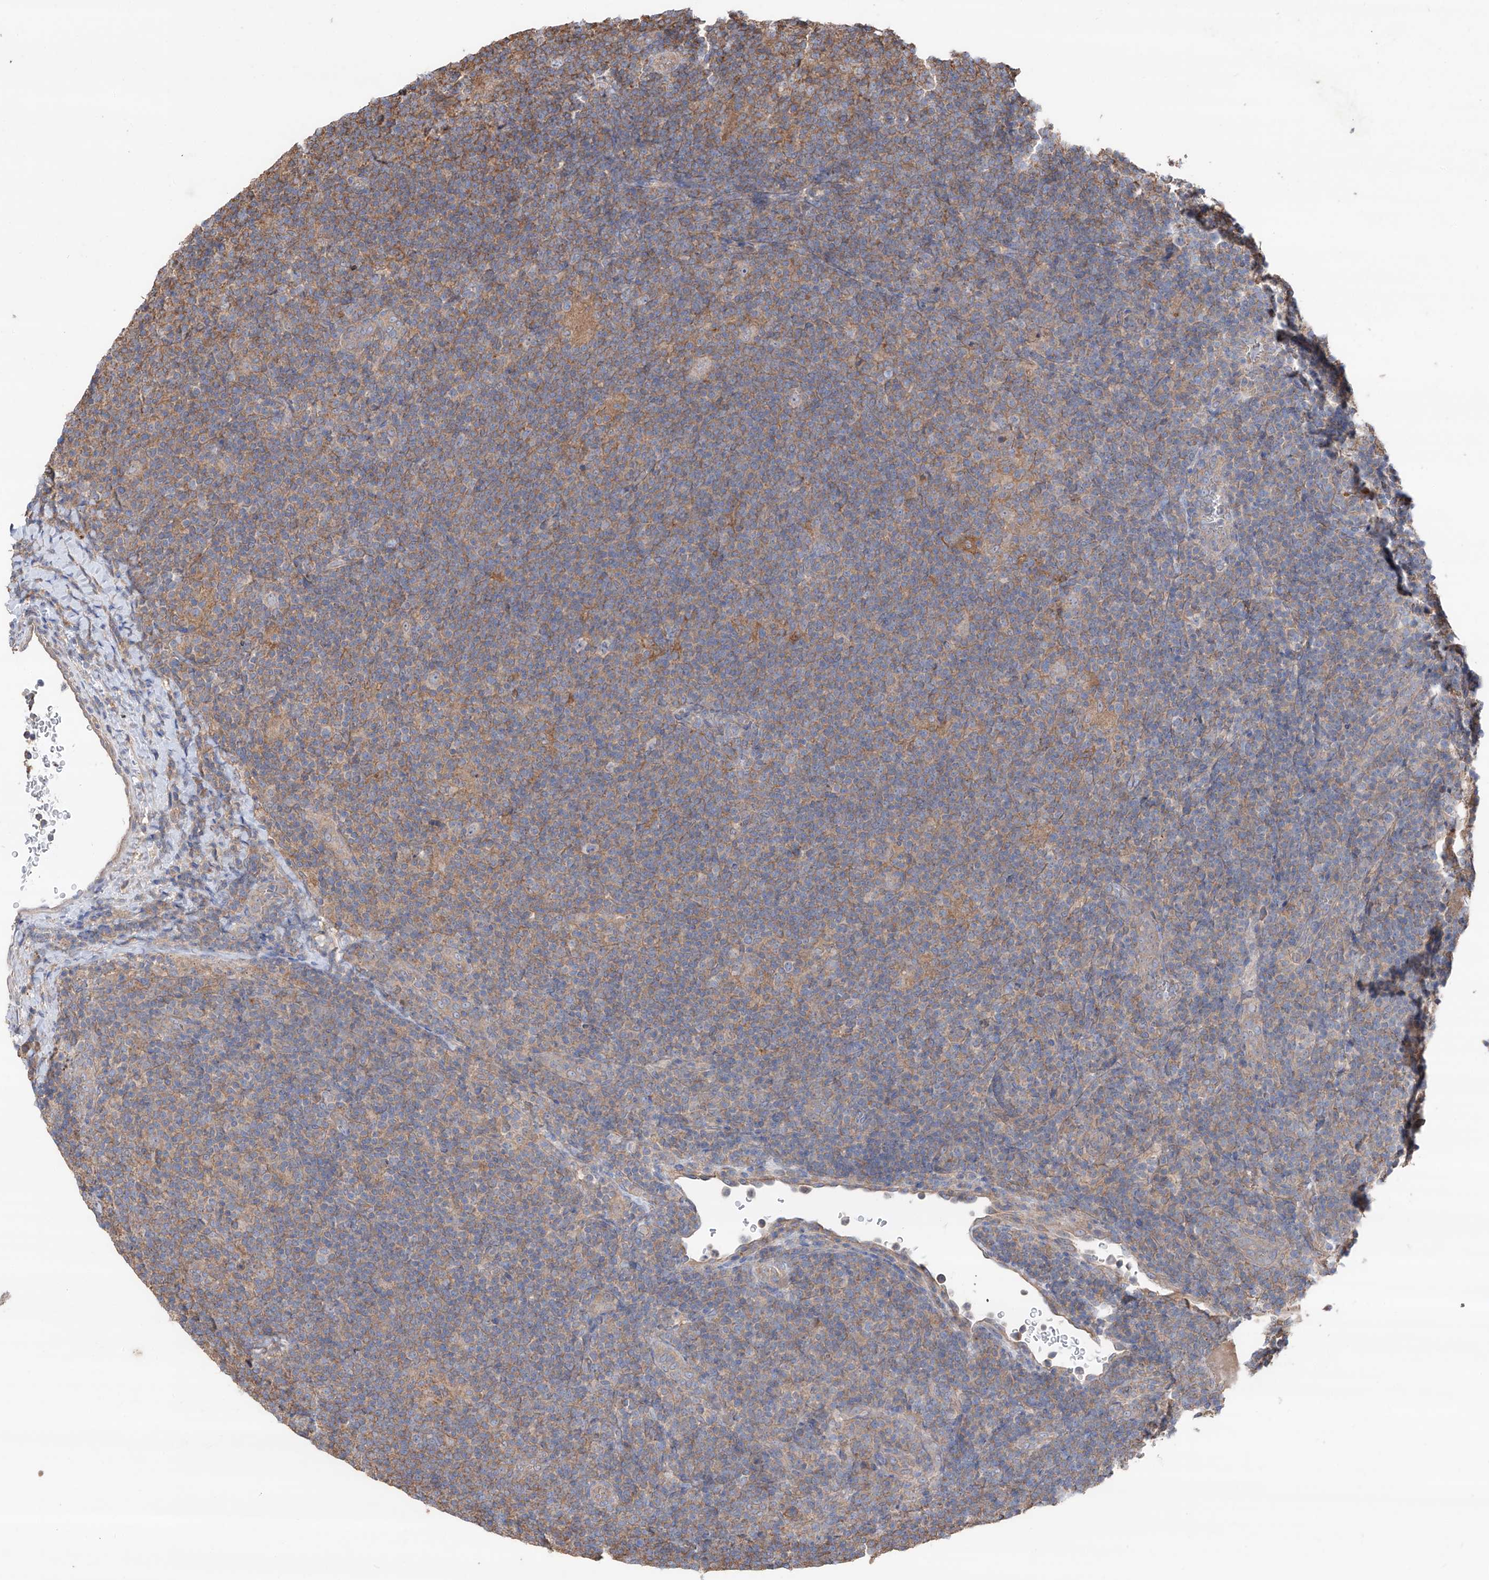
{"staining": {"intensity": "negative", "quantity": "none", "location": "none"}, "tissue": "lymphoma", "cell_type": "Tumor cells", "image_type": "cancer", "snomed": [{"axis": "morphology", "description": "Hodgkin's disease, NOS"}, {"axis": "topography", "description": "Lymph node"}], "caption": "Hodgkin's disease stained for a protein using immunohistochemistry (IHC) displays no expression tumor cells.", "gene": "EDN1", "patient": {"sex": "female", "age": 57}}